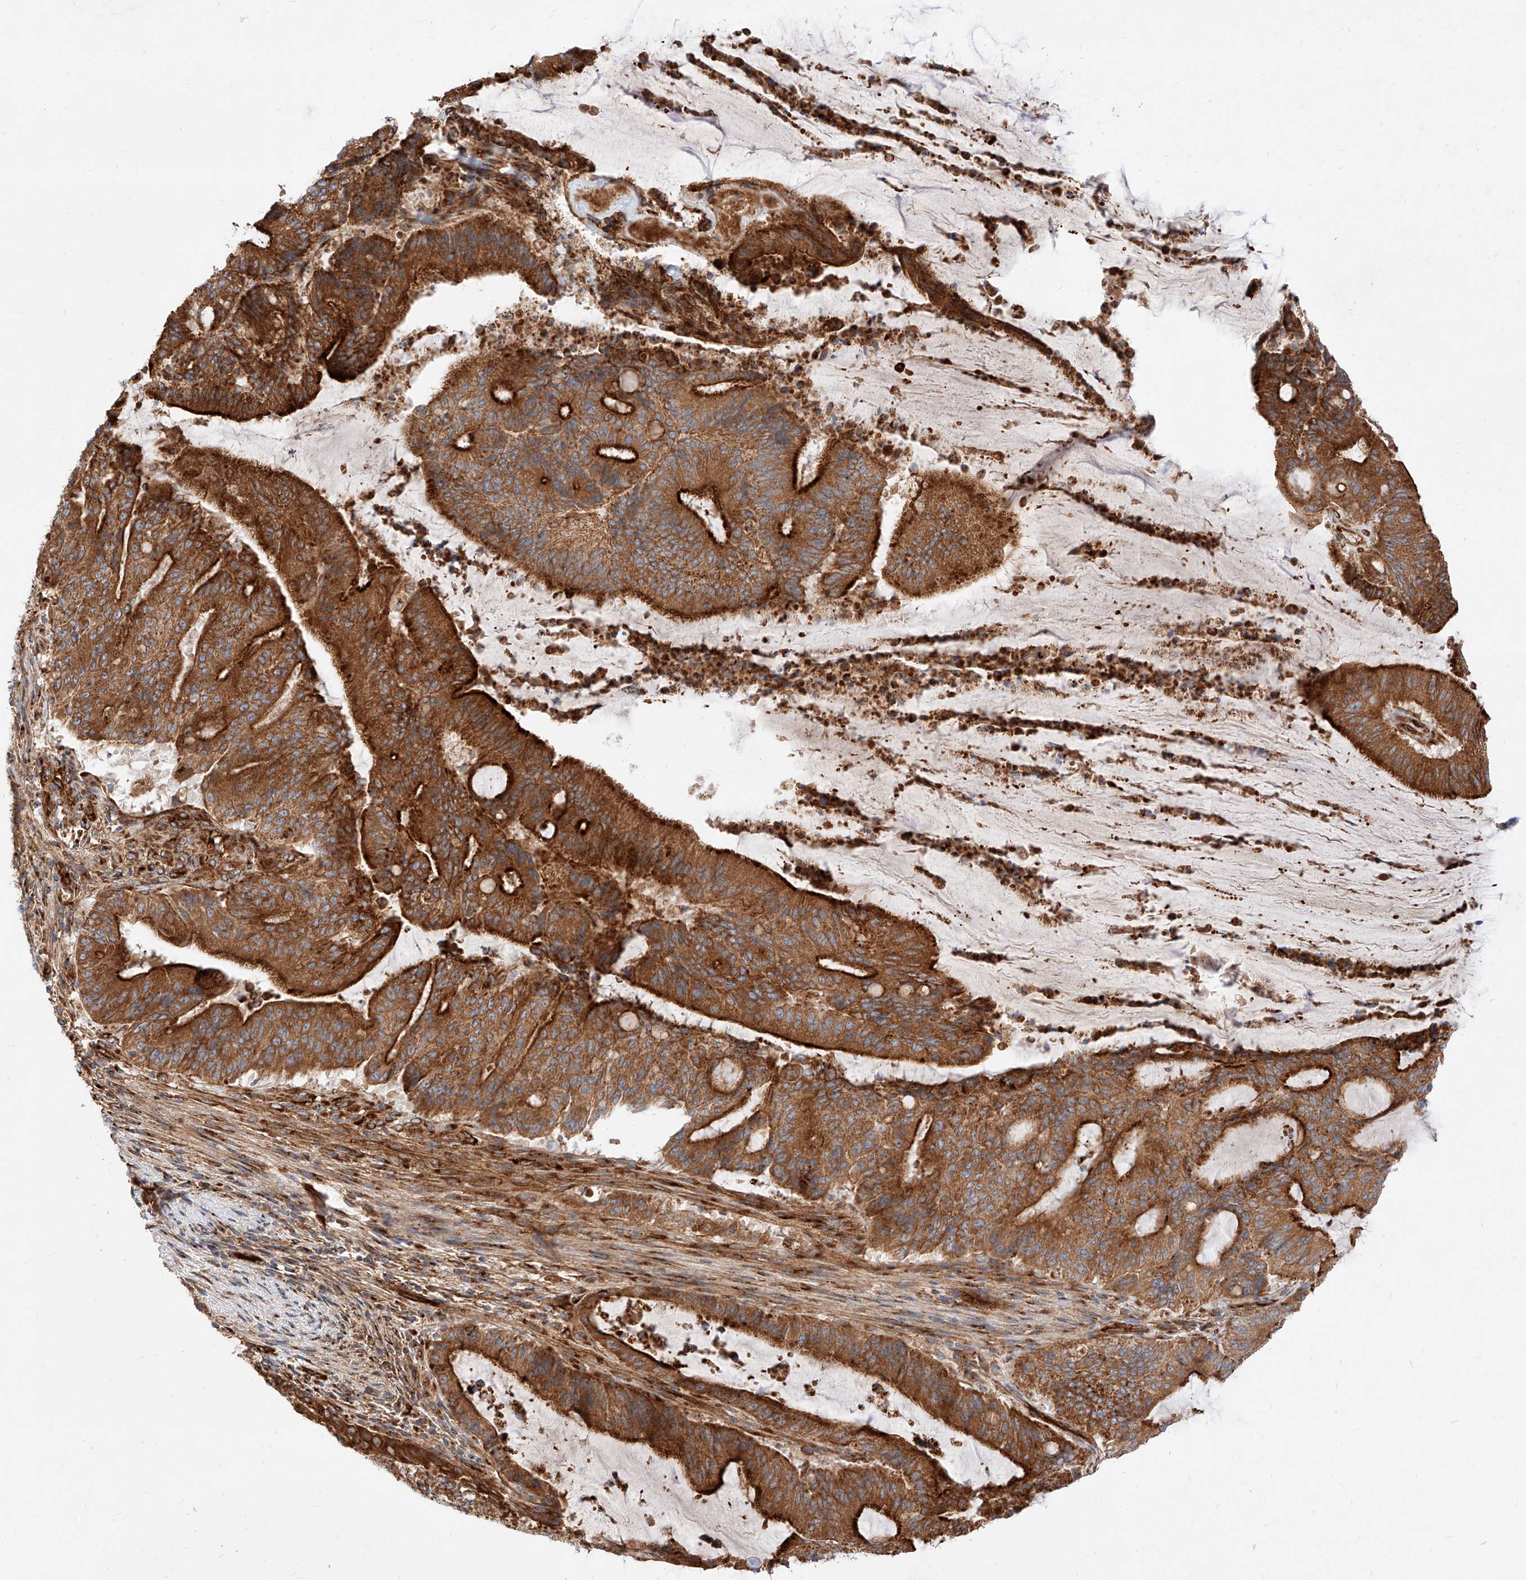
{"staining": {"intensity": "strong", "quantity": ">75%", "location": "cytoplasmic/membranous"}, "tissue": "liver cancer", "cell_type": "Tumor cells", "image_type": "cancer", "snomed": [{"axis": "morphology", "description": "Normal tissue, NOS"}, {"axis": "morphology", "description": "Cholangiocarcinoma"}, {"axis": "topography", "description": "Liver"}, {"axis": "topography", "description": "Peripheral nerve tissue"}], "caption": "Cholangiocarcinoma (liver) stained with DAB immunohistochemistry displays high levels of strong cytoplasmic/membranous positivity in approximately >75% of tumor cells. Nuclei are stained in blue.", "gene": "CSGALNACT2", "patient": {"sex": "female", "age": 73}}